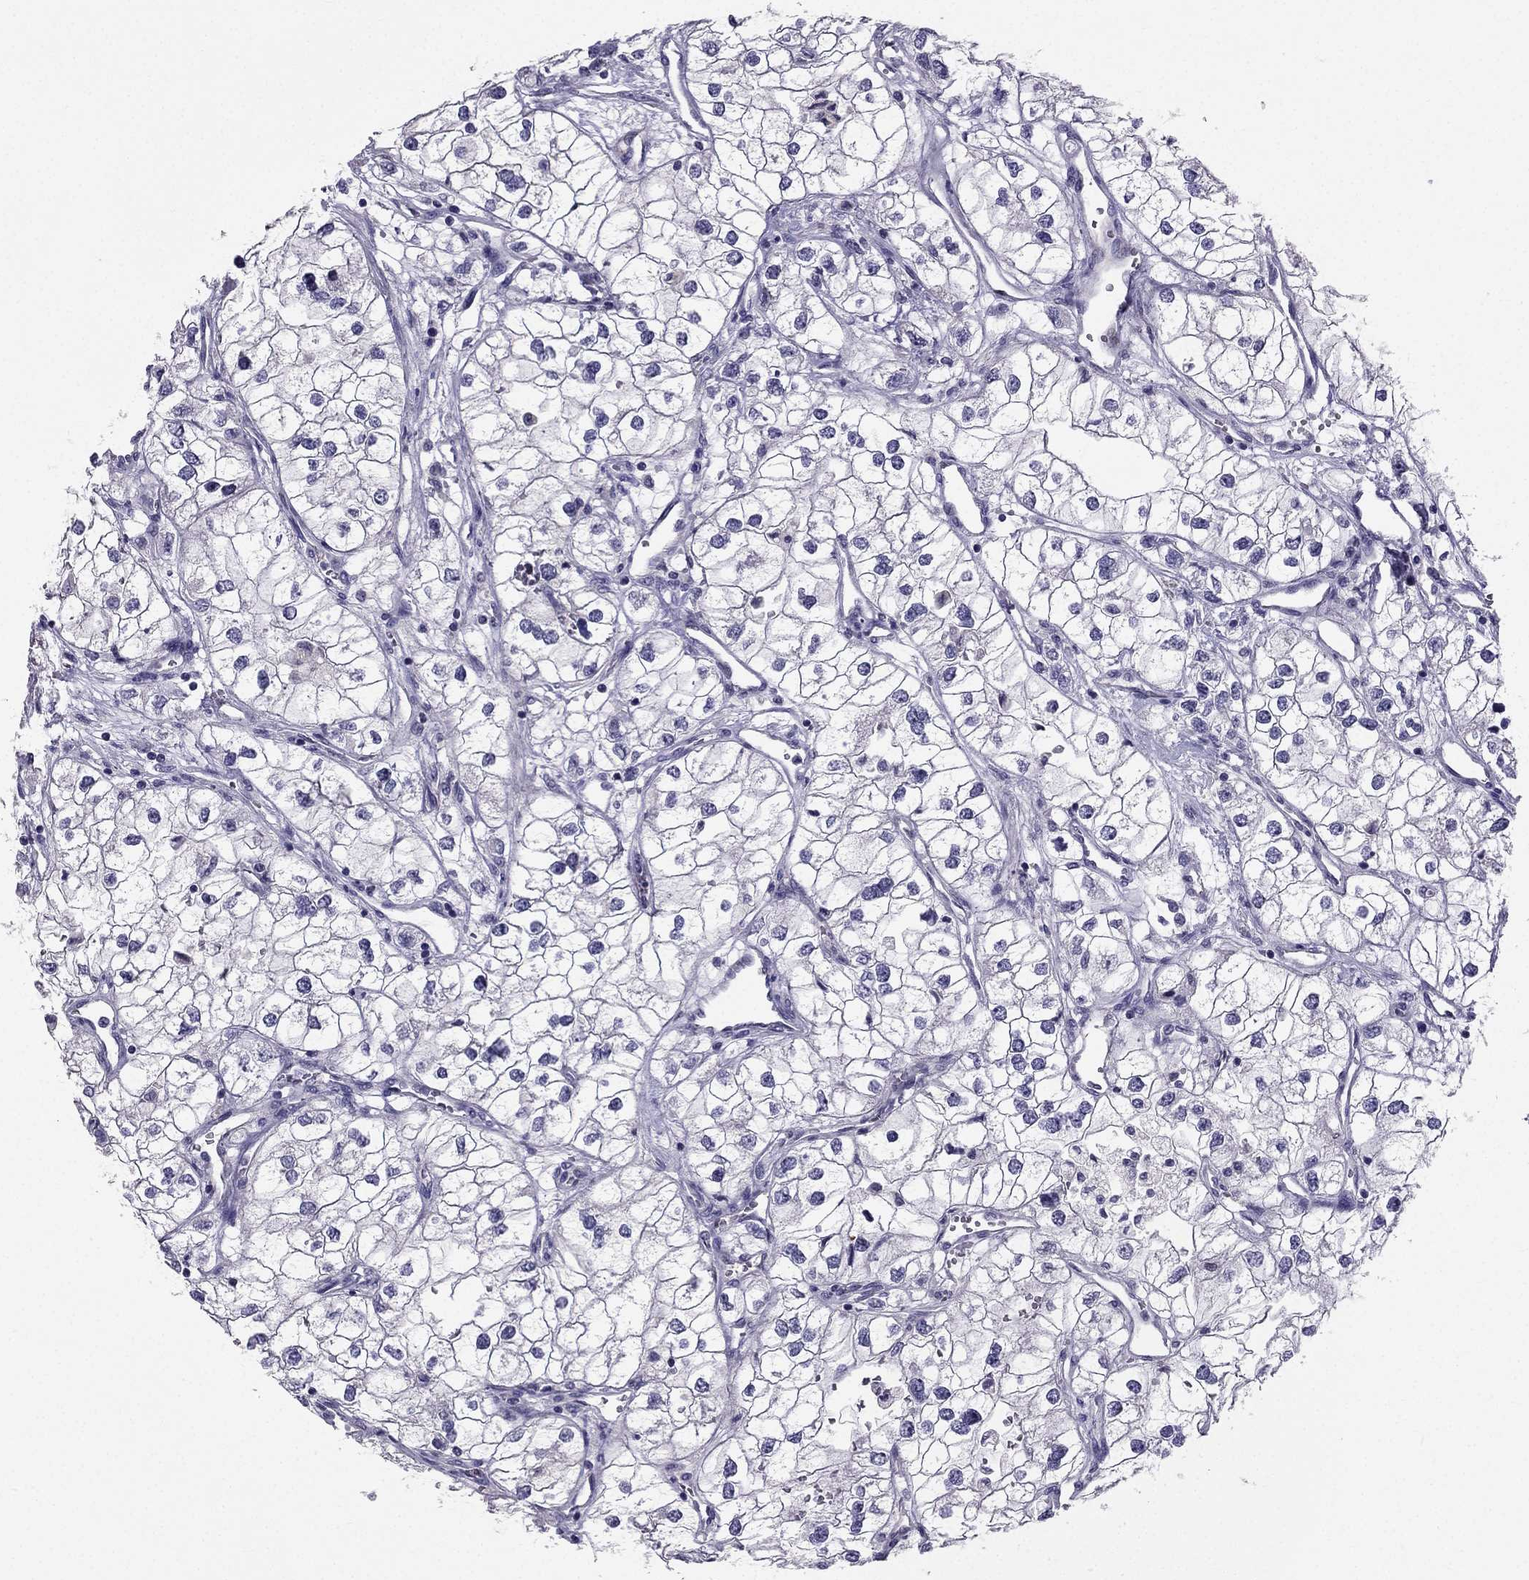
{"staining": {"intensity": "negative", "quantity": "none", "location": "none"}, "tissue": "renal cancer", "cell_type": "Tumor cells", "image_type": "cancer", "snomed": [{"axis": "morphology", "description": "Adenocarcinoma, NOS"}, {"axis": "topography", "description": "Kidney"}], "caption": "IHC of renal adenocarcinoma exhibits no staining in tumor cells. (Brightfield microscopy of DAB (3,3'-diaminobenzidine) immunohistochemistry (IHC) at high magnification).", "gene": "SYT5", "patient": {"sex": "male", "age": 59}}